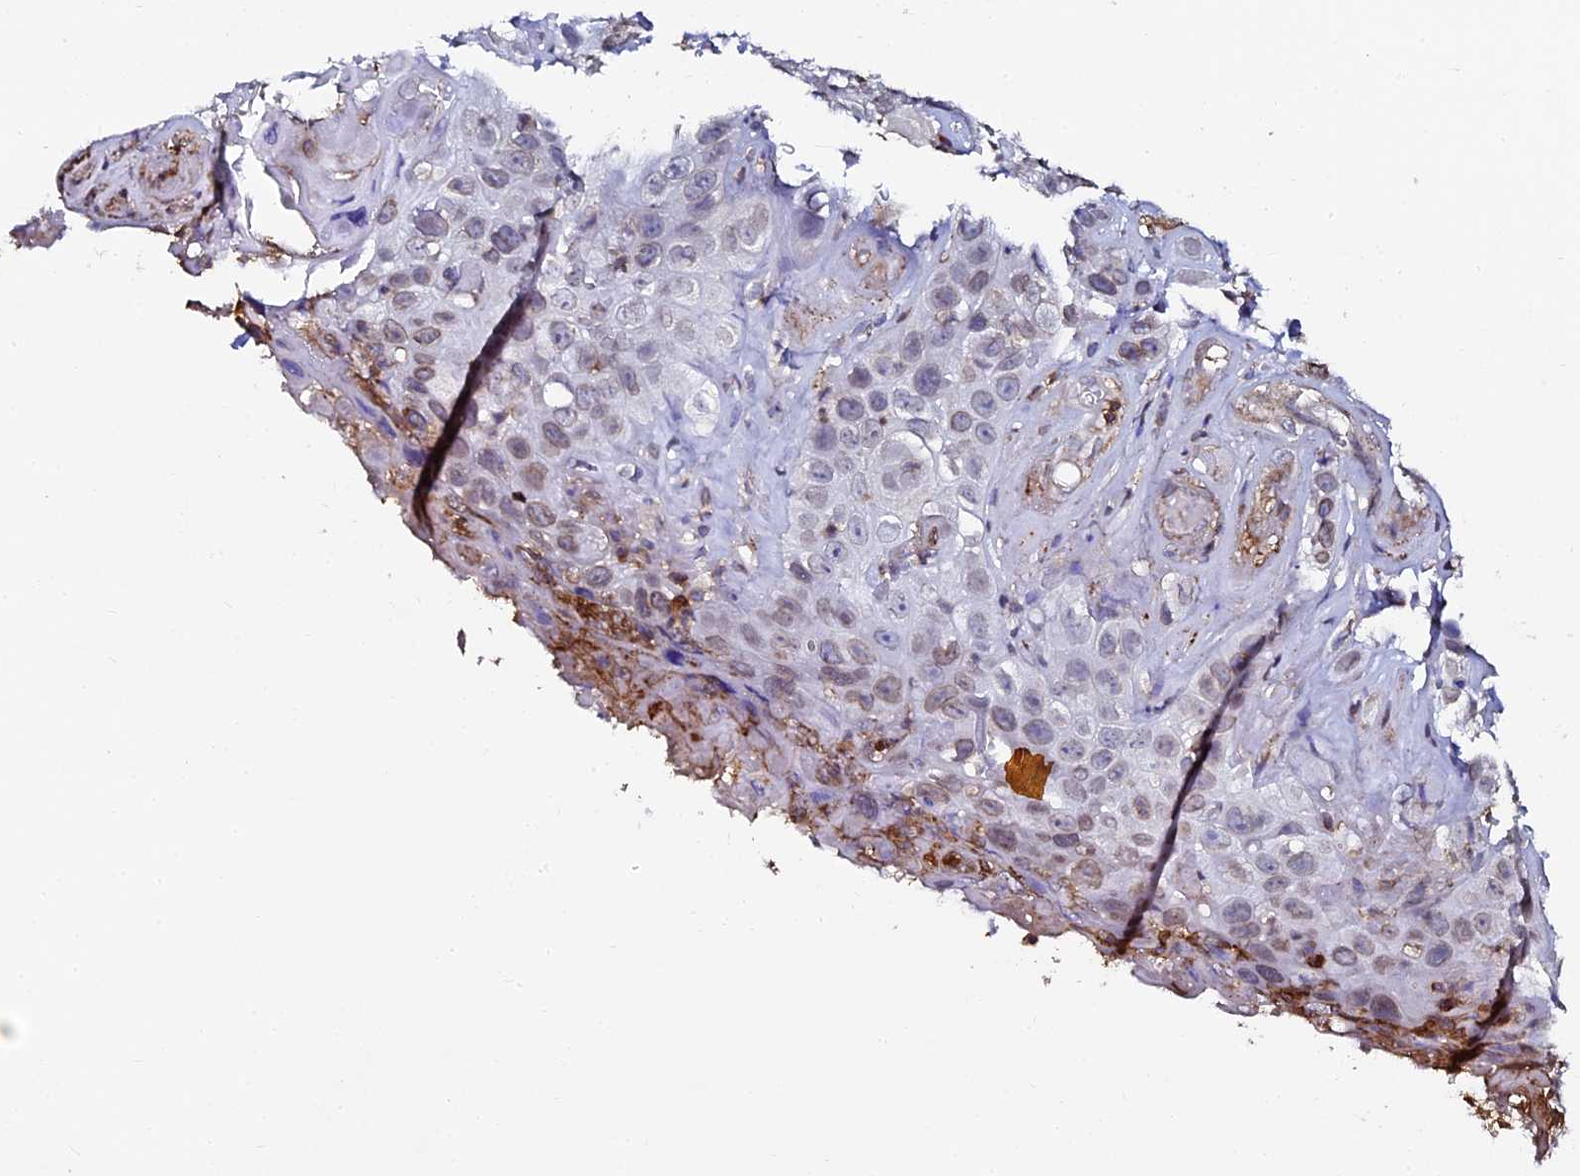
{"staining": {"intensity": "weak", "quantity": "<25%", "location": "cytoplasmic/membranous,nuclear"}, "tissue": "skin cancer", "cell_type": "Tumor cells", "image_type": "cancer", "snomed": [{"axis": "morphology", "description": "Squamous cell carcinoma, NOS"}, {"axis": "topography", "description": "Skin"}], "caption": "High magnification brightfield microscopy of skin cancer stained with DAB (brown) and counterstained with hematoxylin (blue): tumor cells show no significant staining. Brightfield microscopy of IHC stained with DAB (brown) and hematoxylin (blue), captured at high magnification.", "gene": "AAAS", "patient": {"sex": "male", "age": 55}}